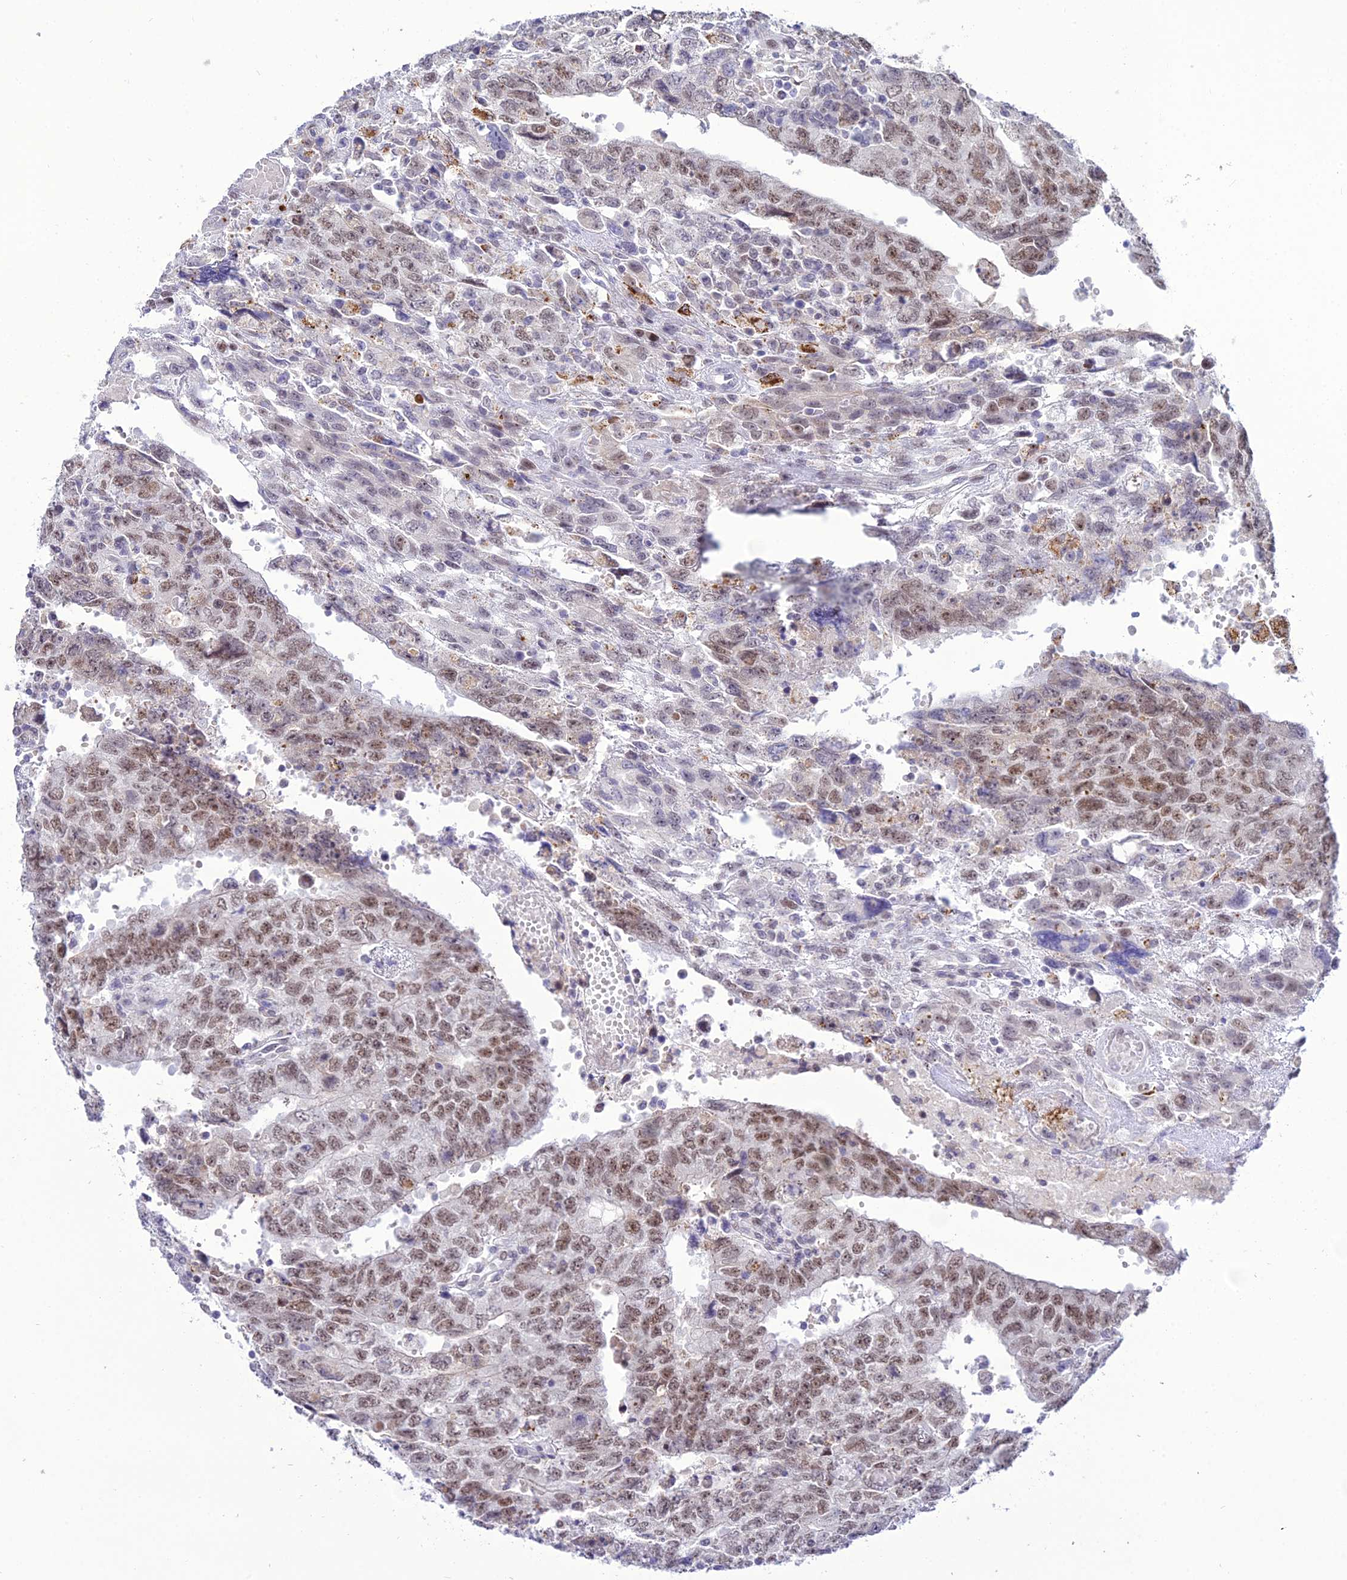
{"staining": {"intensity": "moderate", "quantity": ">75%", "location": "nuclear"}, "tissue": "testis cancer", "cell_type": "Tumor cells", "image_type": "cancer", "snomed": [{"axis": "morphology", "description": "Carcinoma, Embryonal, NOS"}, {"axis": "topography", "description": "Testis"}], "caption": "This is a histology image of immunohistochemistry staining of testis cancer (embryonal carcinoma), which shows moderate positivity in the nuclear of tumor cells.", "gene": "C6orf163", "patient": {"sex": "male", "age": 34}}